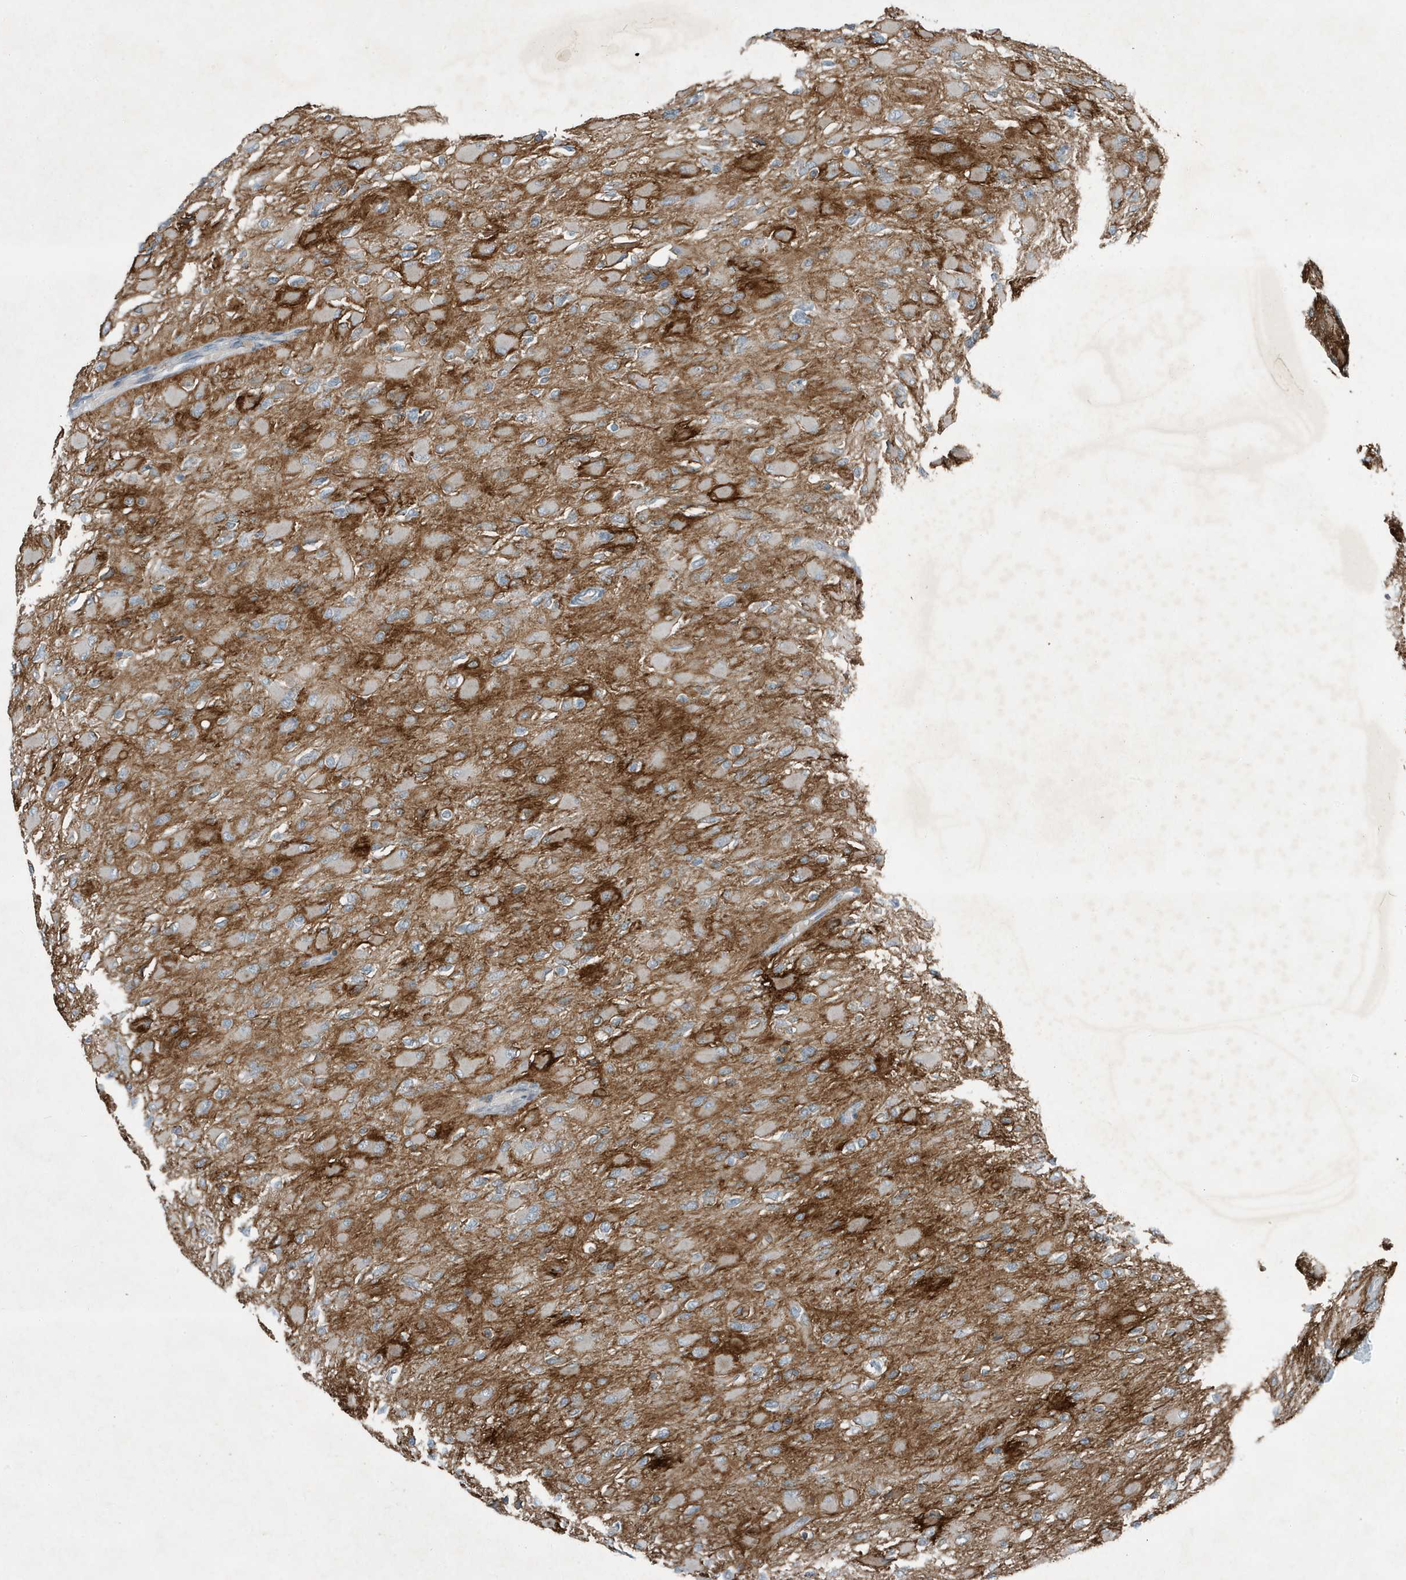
{"staining": {"intensity": "negative", "quantity": "none", "location": "none"}, "tissue": "glioma", "cell_type": "Tumor cells", "image_type": "cancer", "snomed": [{"axis": "morphology", "description": "Glioma, malignant, High grade"}, {"axis": "topography", "description": "Cerebral cortex"}], "caption": "Glioma was stained to show a protein in brown. There is no significant expression in tumor cells.", "gene": "DAPP1", "patient": {"sex": "female", "age": 36}}